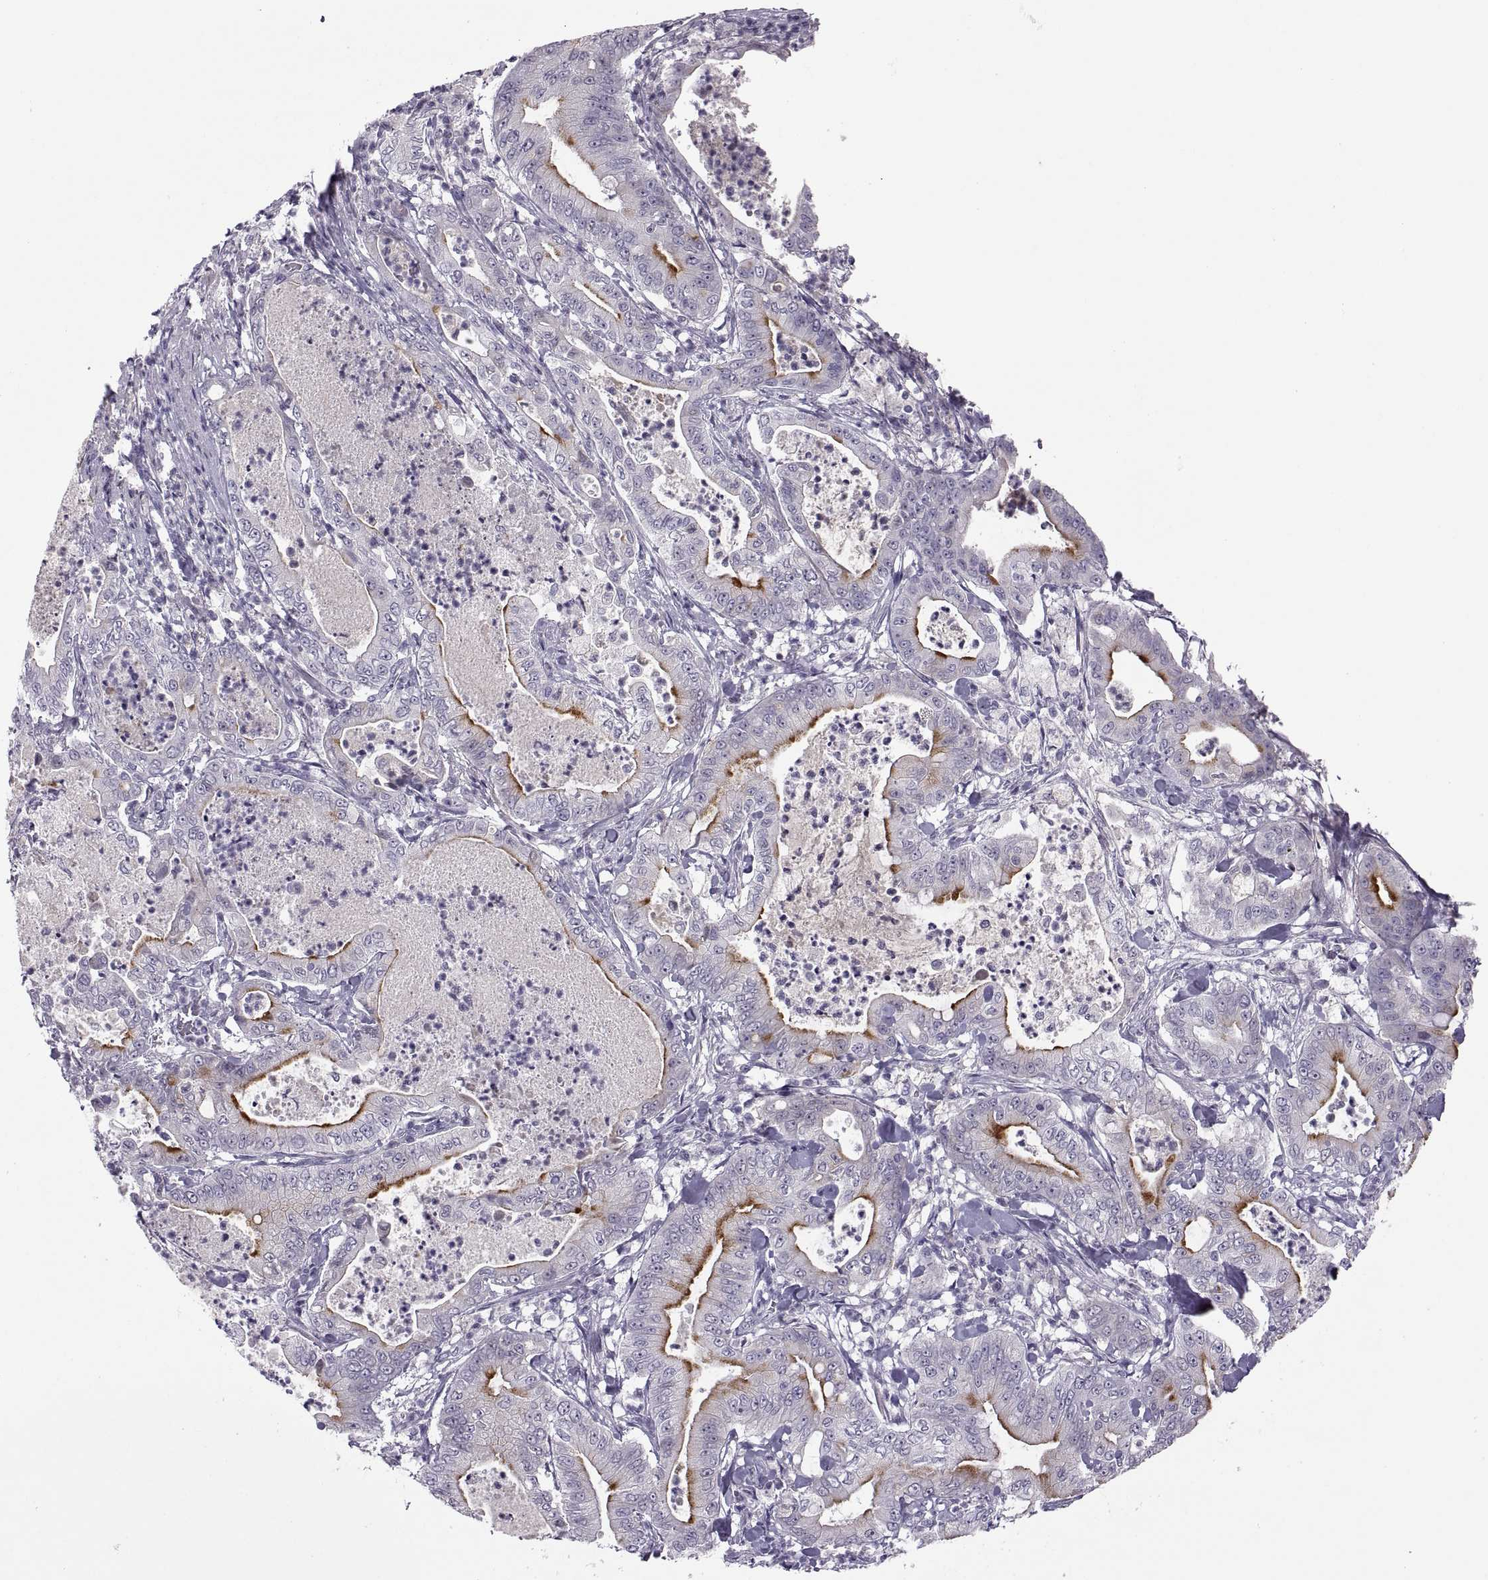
{"staining": {"intensity": "strong", "quantity": "25%-75%", "location": "cytoplasmic/membranous"}, "tissue": "pancreatic cancer", "cell_type": "Tumor cells", "image_type": "cancer", "snomed": [{"axis": "morphology", "description": "Adenocarcinoma, NOS"}, {"axis": "topography", "description": "Pancreas"}], "caption": "Approximately 25%-75% of tumor cells in pancreatic adenocarcinoma demonstrate strong cytoplasmic/membranous protein expression as visualized by brown immunohistochemical staining.", "gene": "CHCT1", "patient": {"sex": "male", "age": 71}}